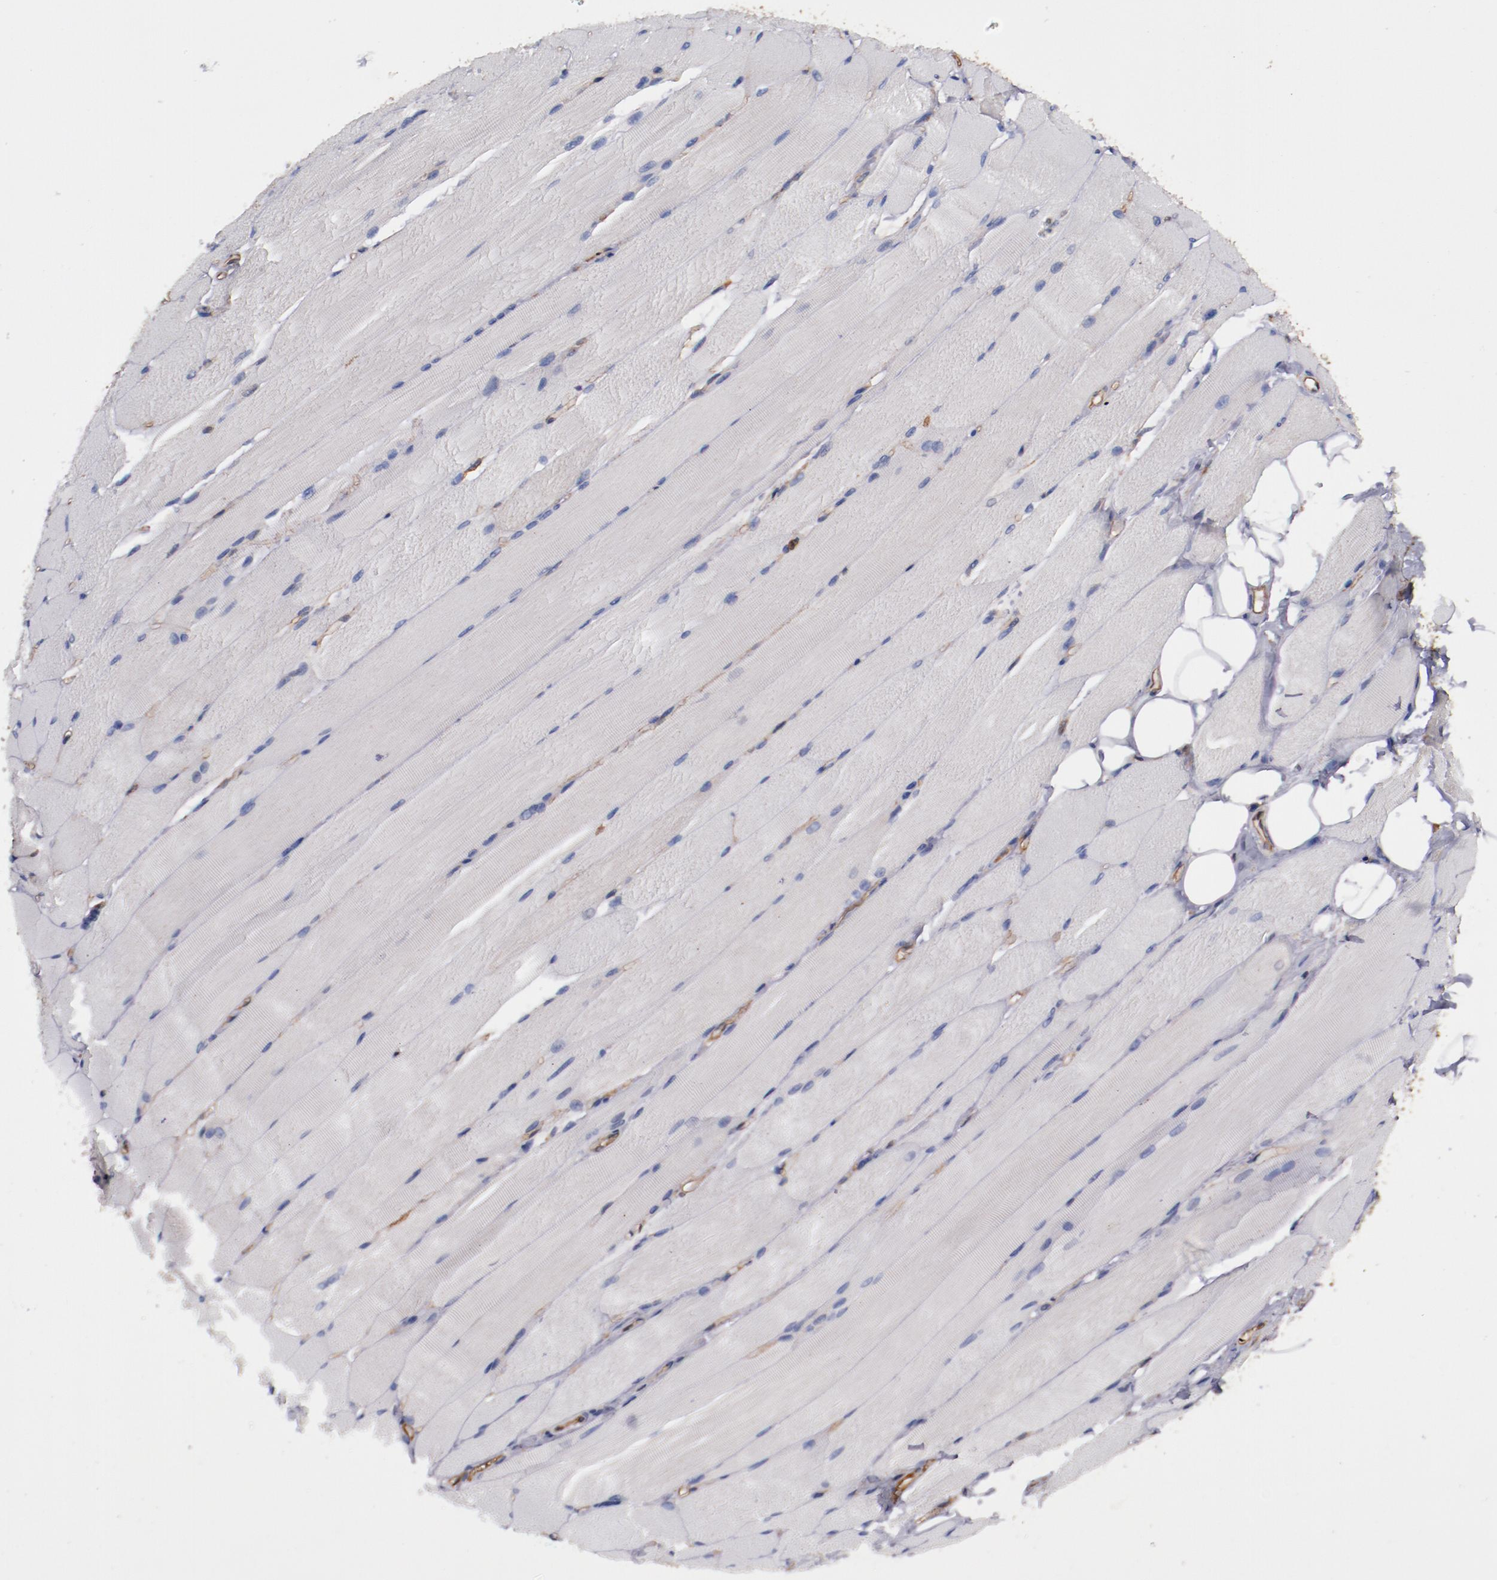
{"staining": {"intensity": "negative", "quantity": "none", "location": "none"}, "tissue": "skeletal muscle", "cell_type": "Myocytes", "image_type": "normal", "snomed": [{"axis": "morphology", "description": "Normal tissue, NOS"}, {"axis": "topography", "description": "Skeletal muscle"}, {"axis": "topography", "description": "Peripheral nerve tissue"}], "caption": "Immunohistochemistry micrograph of benign human skeletal muscle stained for a protein (brown), which displays no expression in myocytes.", "gene": "TMOD3", "patient": {"sex": "female", "age": 84}}